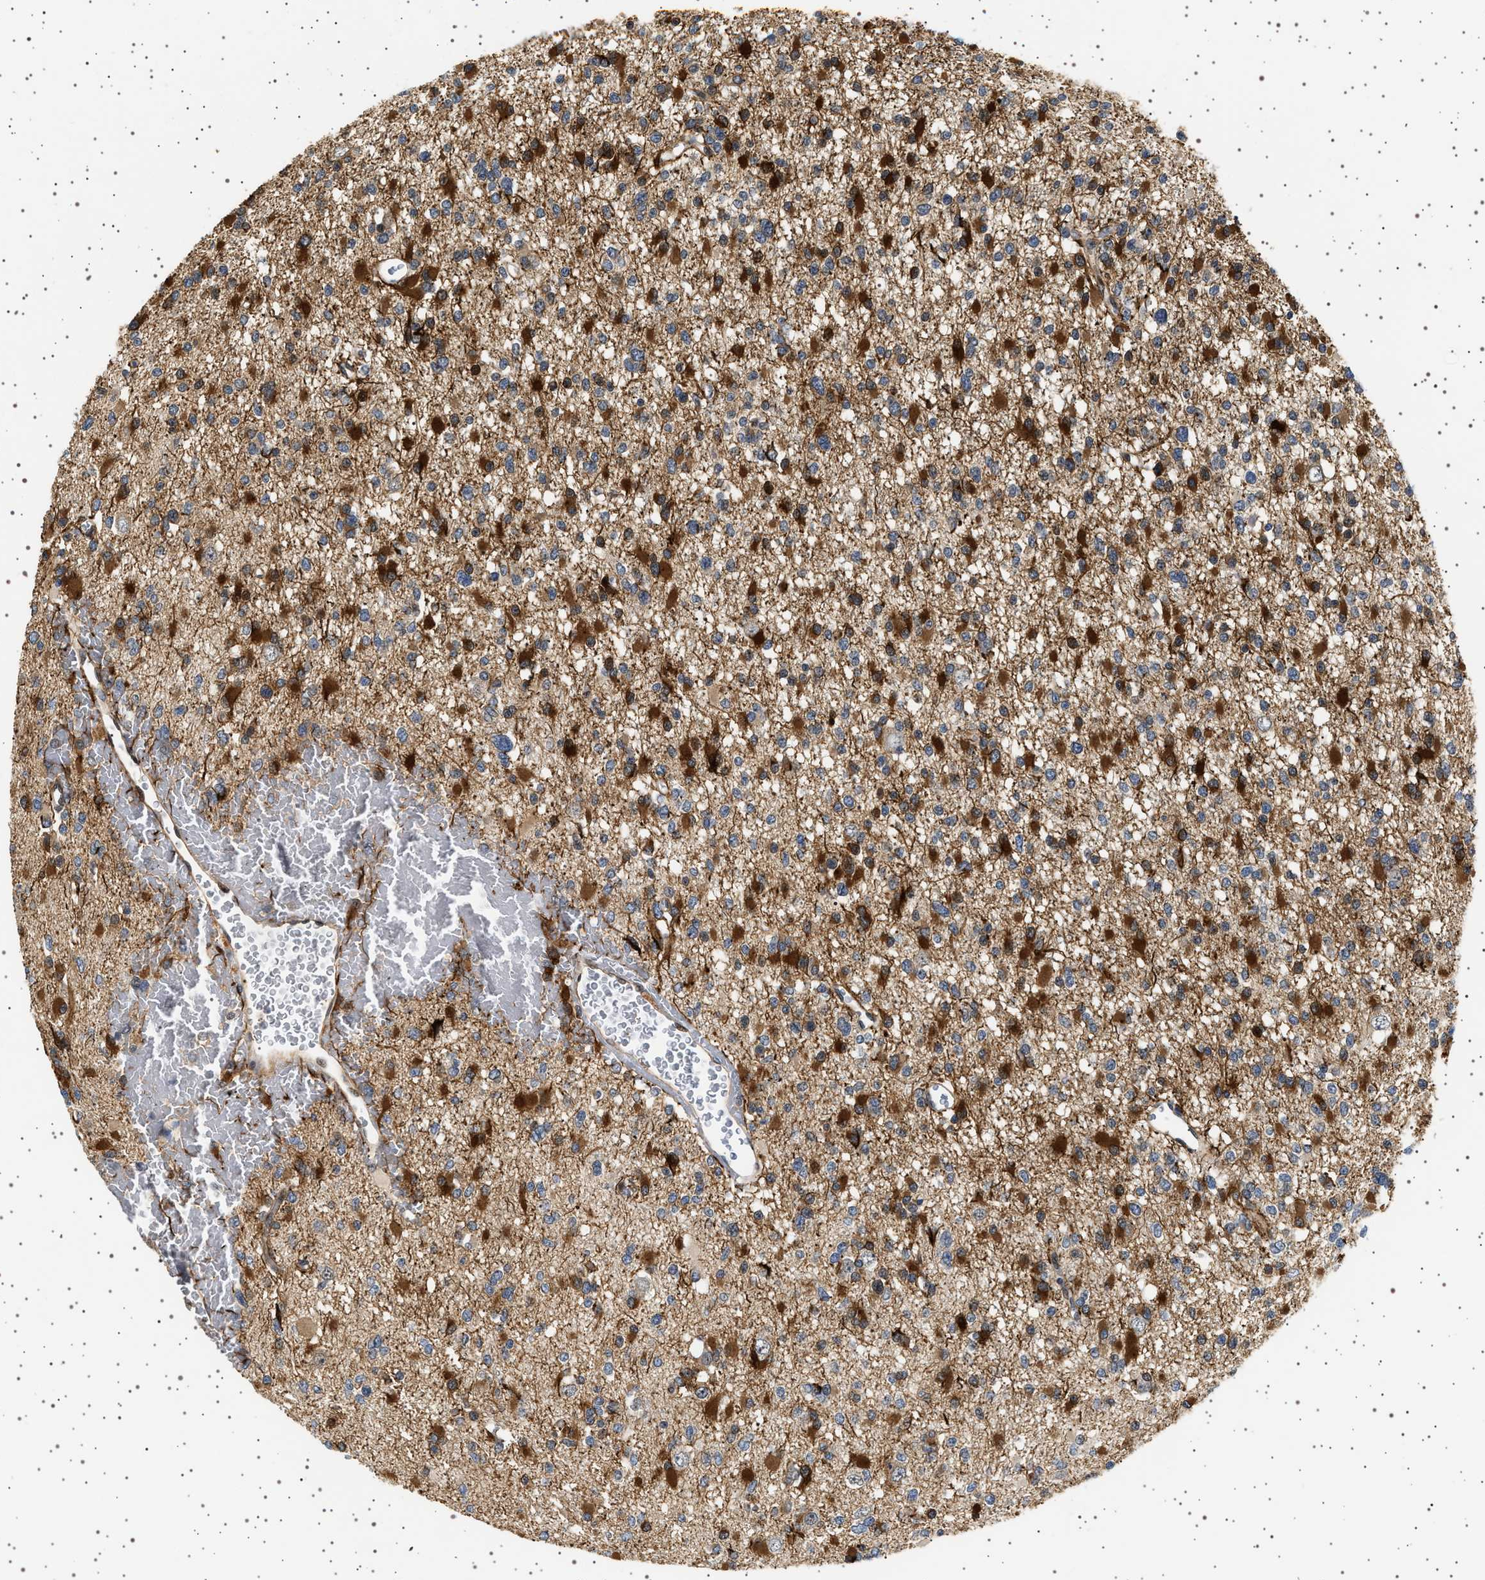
{"staining": {"intensity": "strong", "quantity": "<25%", "location": "cytoplasmic/membranous"}, "tissue": "glioma", "cell_type": "Tumor cells", "image_type": "cancer", "snomed": [{"axis": "morphology", "description": "Glioma, malignant, Low grade"}, {"axis": "topography", "description": "Brain"}], "caption": "Immunohistochemical staining of human glioma exhibits medium levels of strong cytoplasmic/membranous protein staining in about <25% of tumor cells.", "gene": "BAG3", "patient": {"sex": "female", "age": 22}}